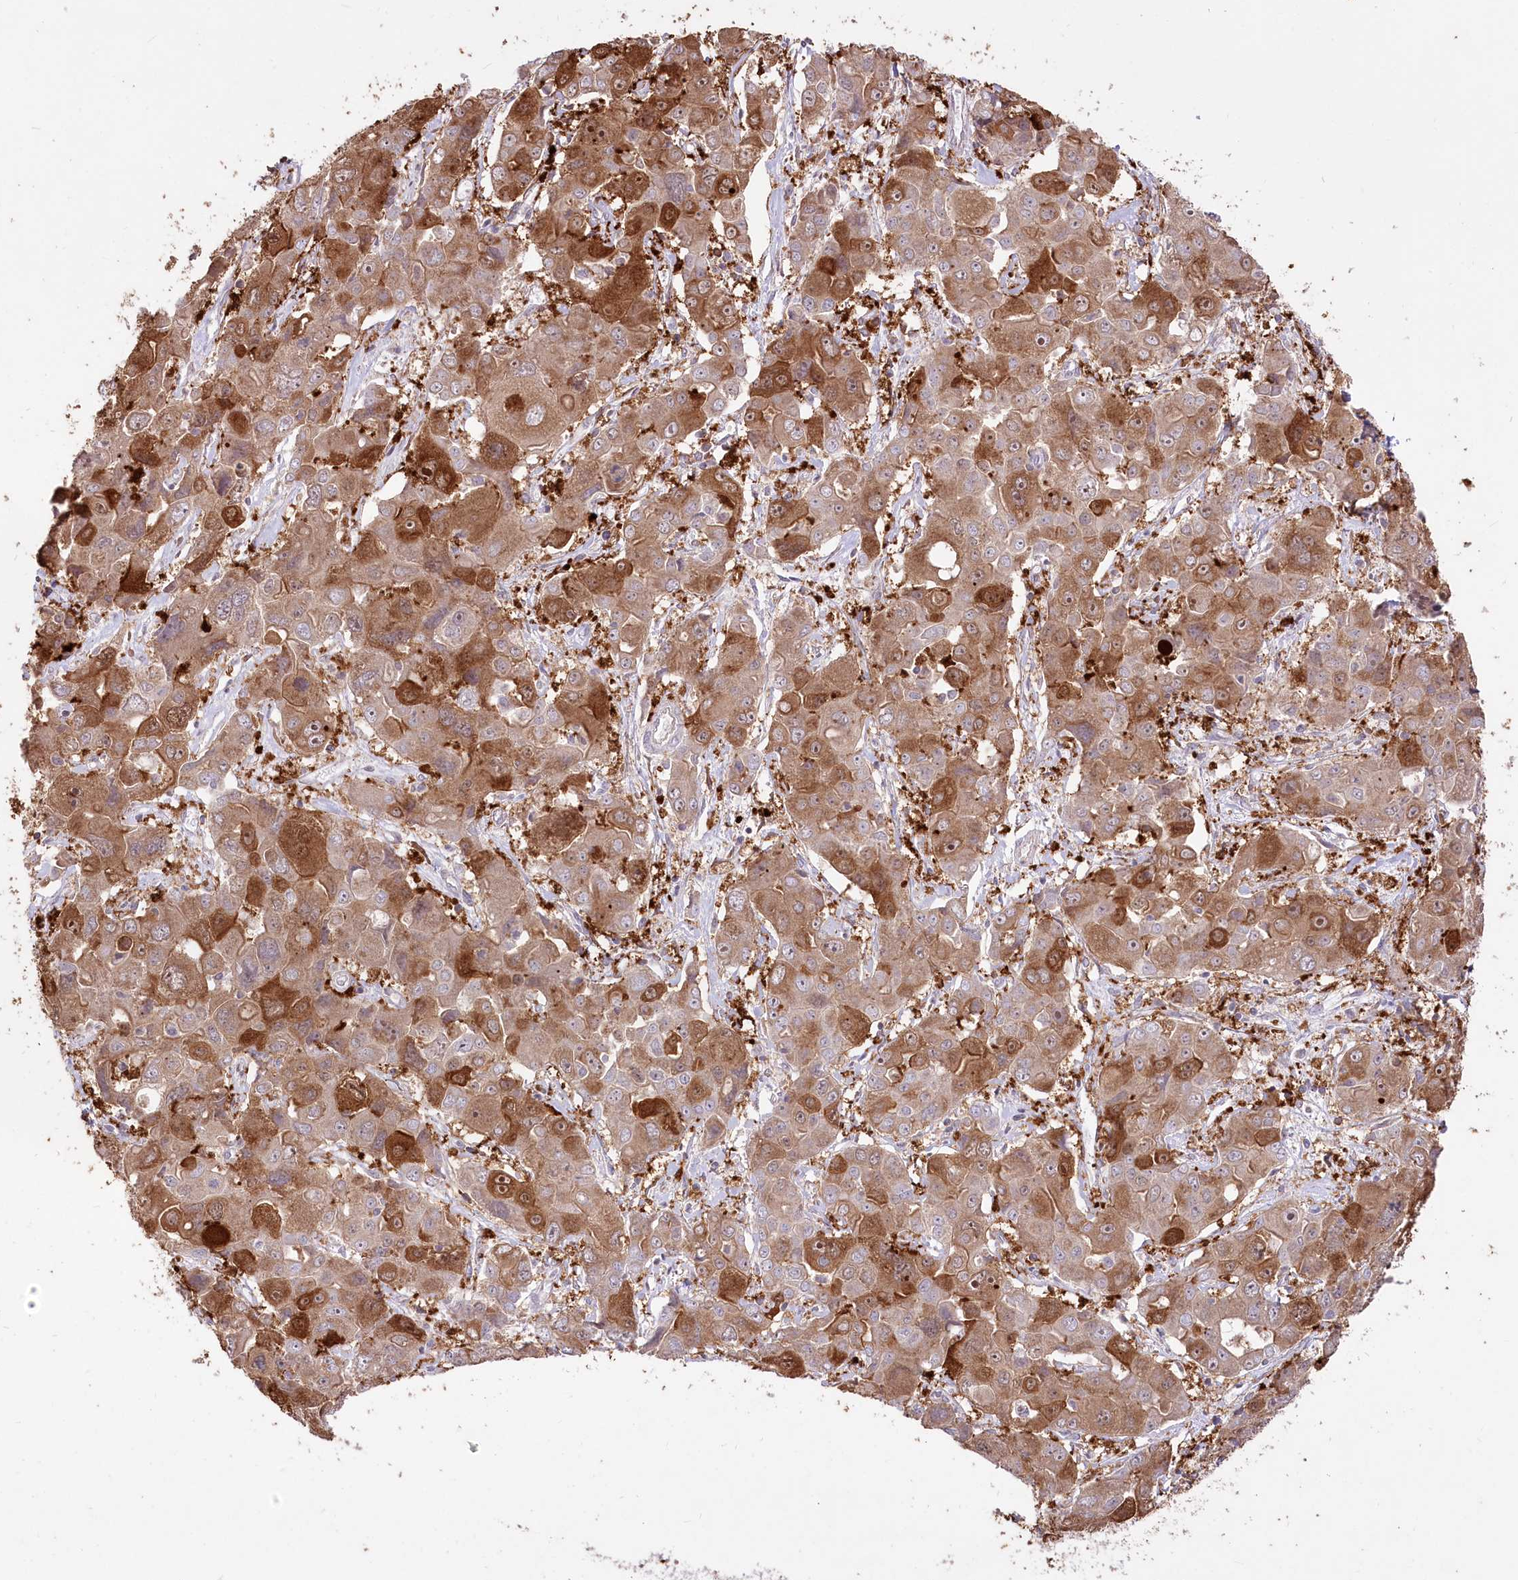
{"staining": {"intensity": "moderate", "quantity": ">75%", "location": "cytoplasmic/membranous,nuclear"}, "tissue": "liver cancer", "cell_type": "Tumor cells", "image_type": "cancer", "snomed": [{"axis": "morphology", "description": "Cholangiocarcinoma"}, {"axis": "topography", "description": "Liver"}], "caption": "DAB immunohistochemical staining of human liver cancer (cholangiocarcinoma) demonstrates moderate cytoplasmic/membranous and nuclear protein staining in approximately >75% of tumor cells.", "gene": "STT3B", "patient": {"sex": "male", "age": 67}}